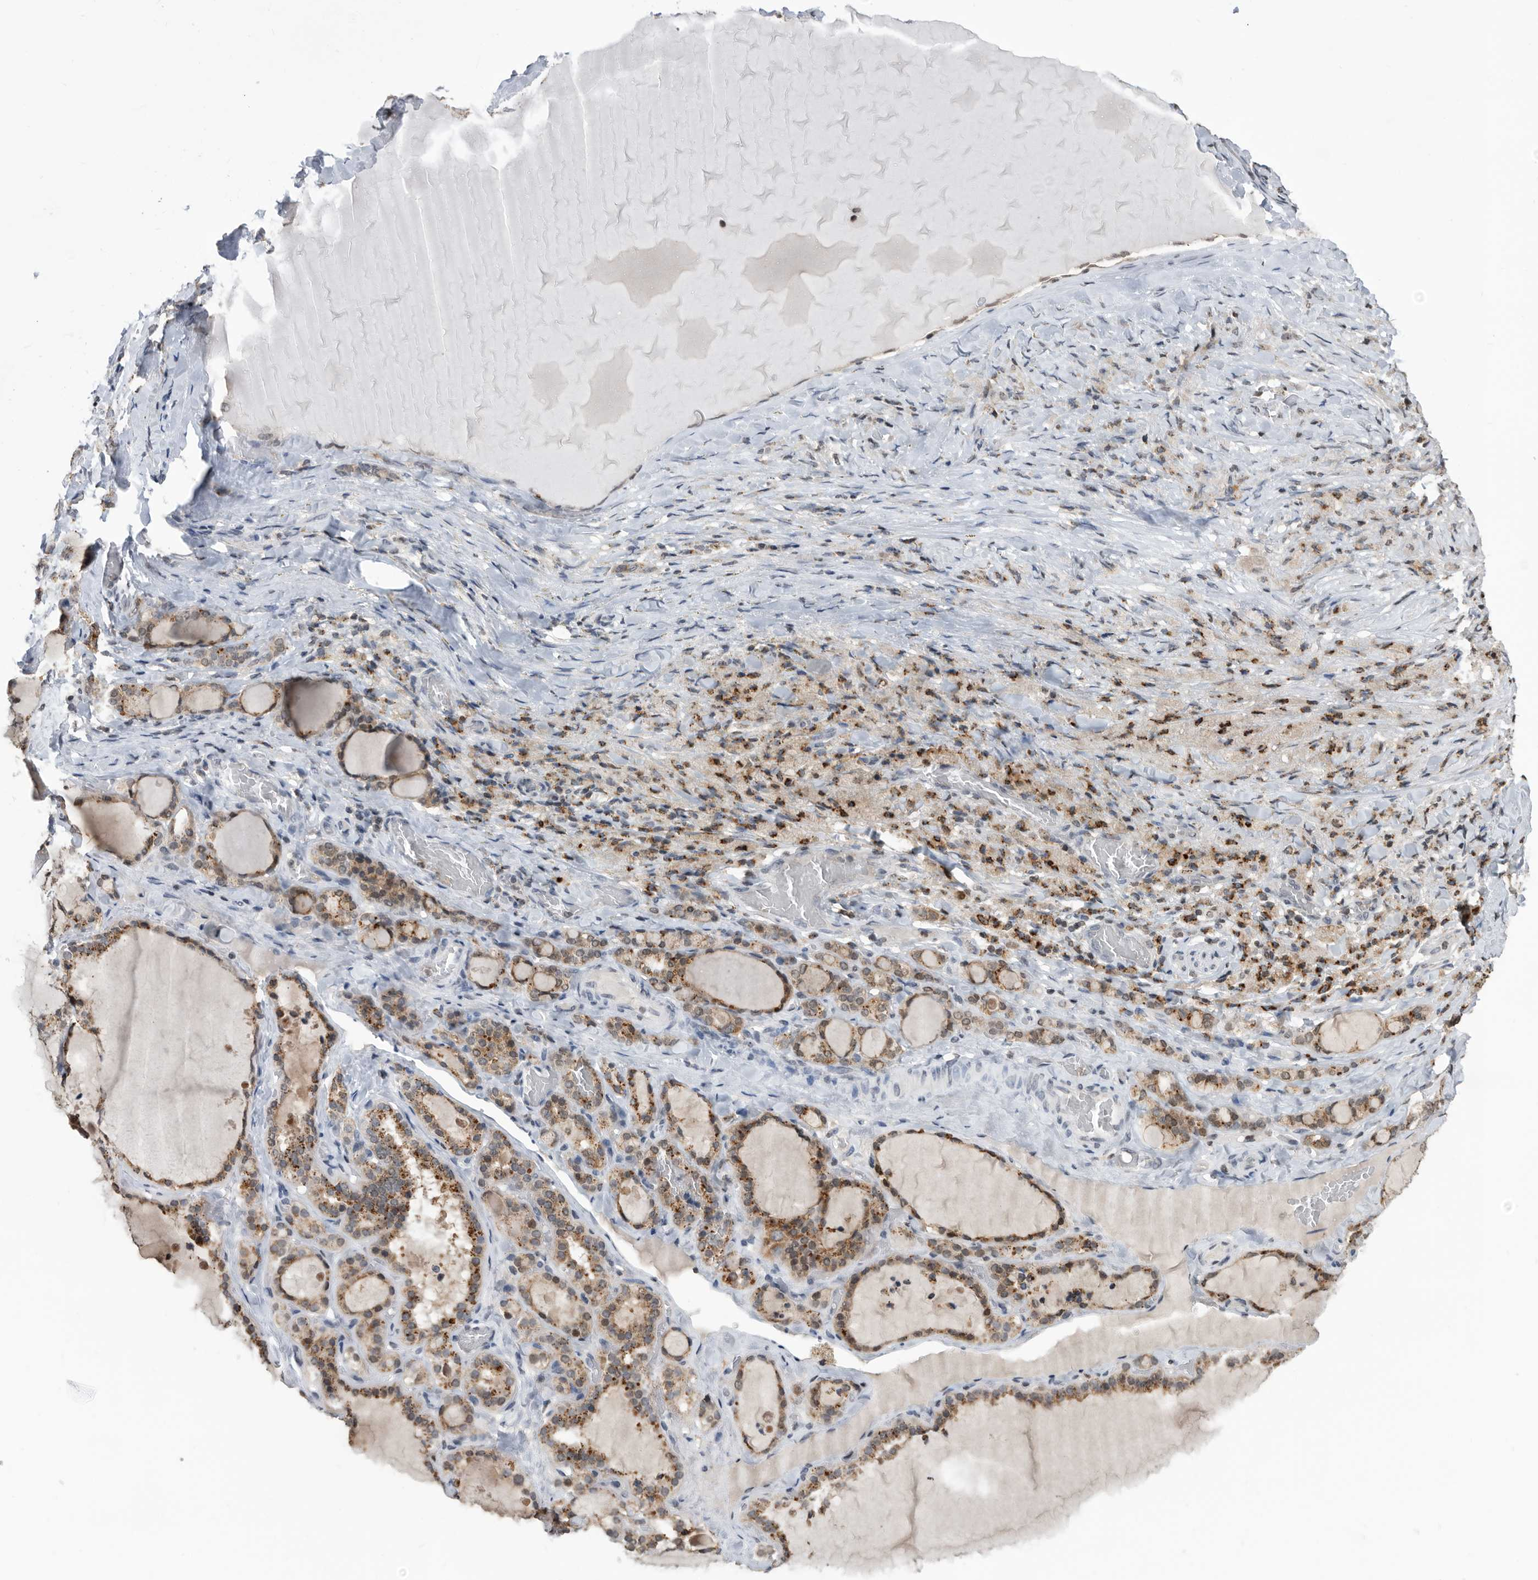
{"staining": {"intensity": "moderate", "quantity": ">75%", "location": "cytoplasmic/membranous"}, "tissue": "thyroid gland", "cell_type": "Glandular cells", "image_type": "normal", "snomed": [{"axis": "morphology", "description": "Normal tissue, NOS"}, {"axis": "topography", "description": "Thyroid gland"}], "caption": "Immunohistochemistry staining of normal thyroid gland, which reveals medium levels of moderate cytoplasmic/membranous expression in about >75% of glandular cells indicating moderate cytoplasmic/membranous protein expression. The staining was performed using DAB (brown) for protein detection and nuclei were counterstained in hematoxylin (blue).", "gene": "TSTD1", "patient": {"sex": "female", "age": 22}}